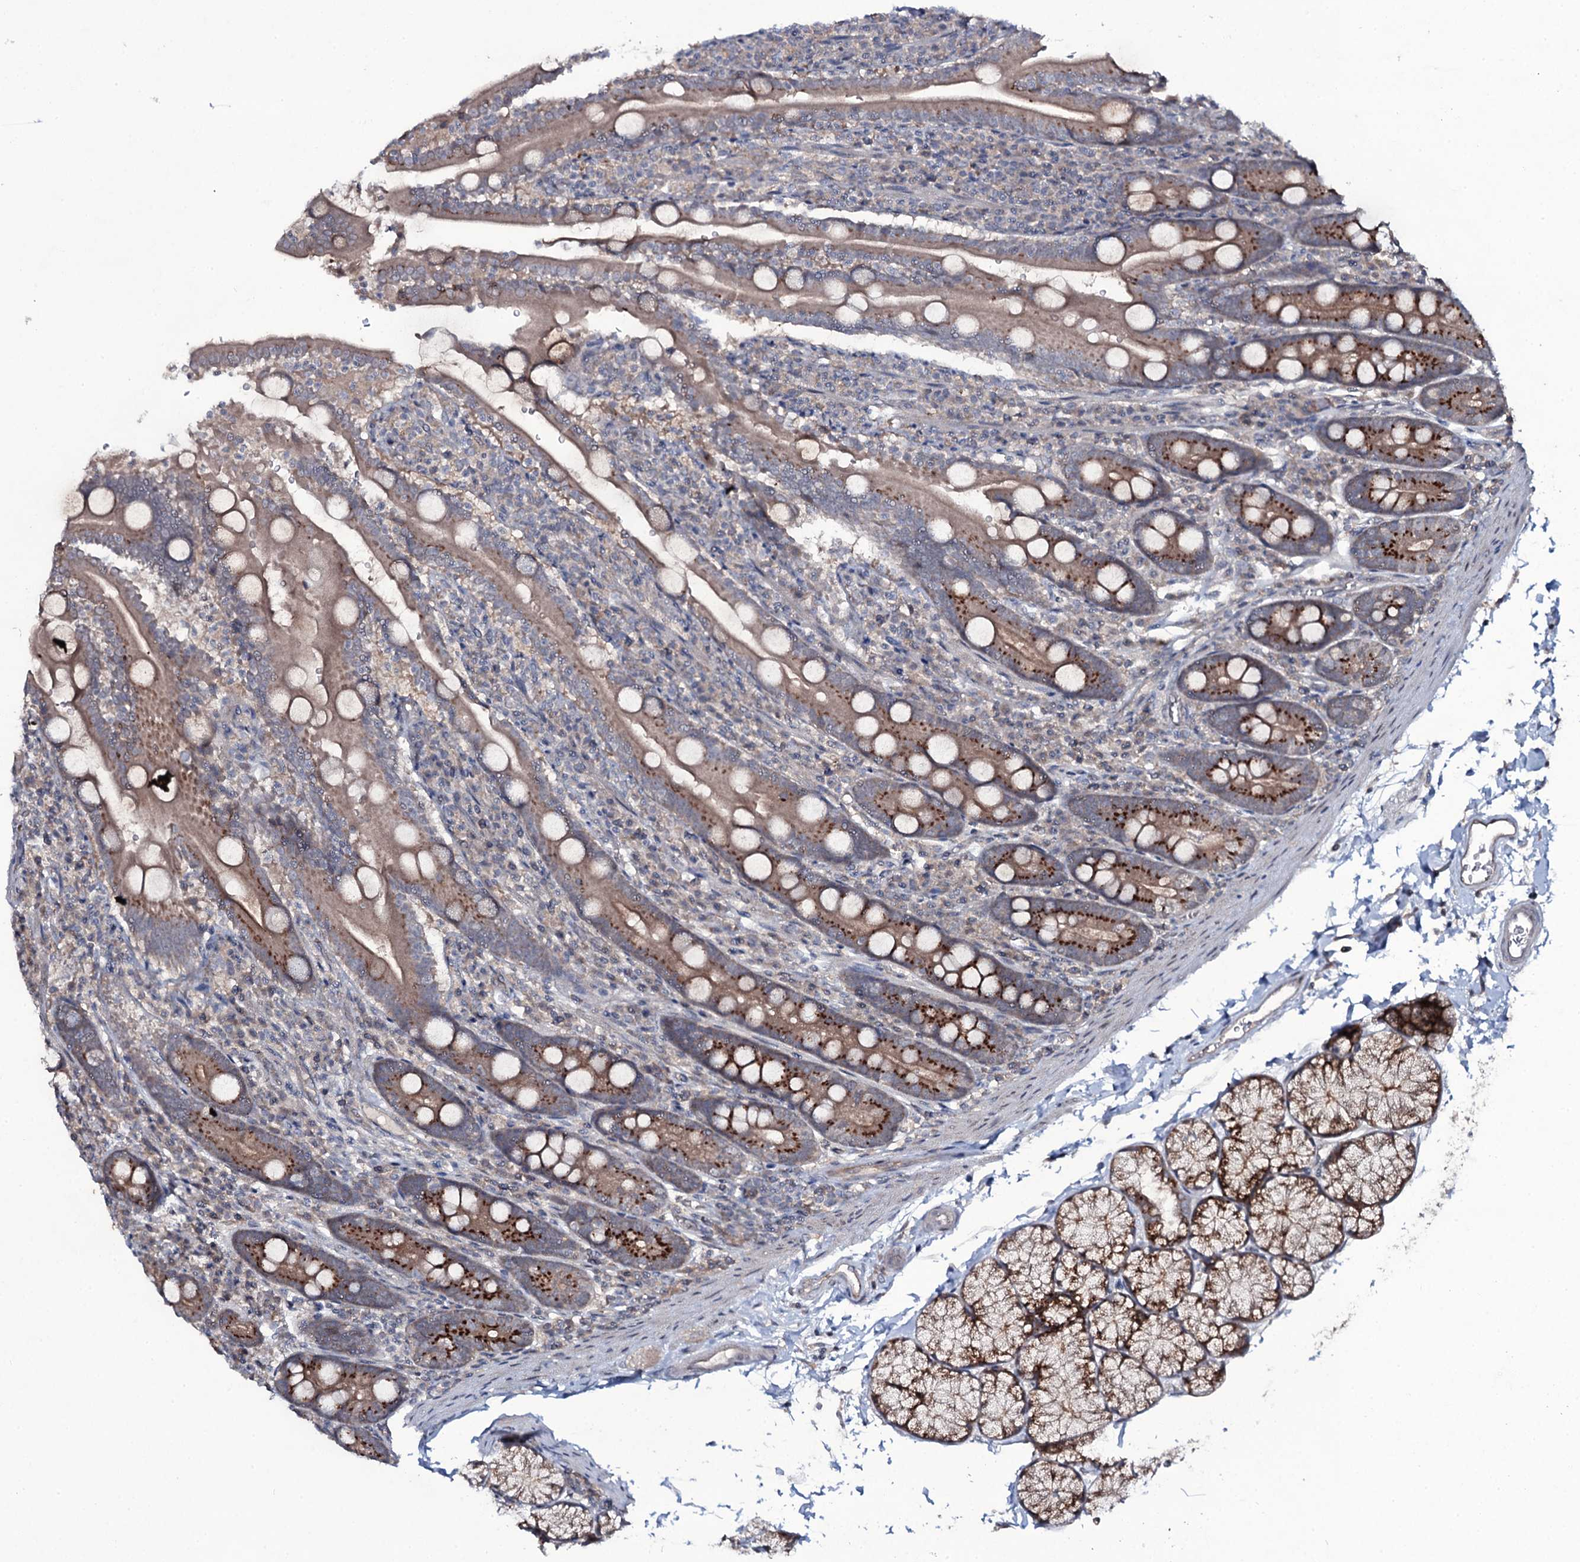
{"staining": {"intensity": "strong", "quantity": "<25%", "location": "cytoplasmic/membranous"}, "tissue": "duodenum", "cell_type": "Glandular cells", "image_type": "normal", "snomed": [{"axis": "morphology", "description": "Normal tissue, NOS"}, {"axis": "topography", "description": "Duodenum"}], "caption": "IHC of unremarkable human duodenum demonstrates medium levels of strong cytoplasmic/membranous positivity in about <25% of glandular cells.", "gene": "SNAP23", "patient": {"sex": "male", "age": 35}}